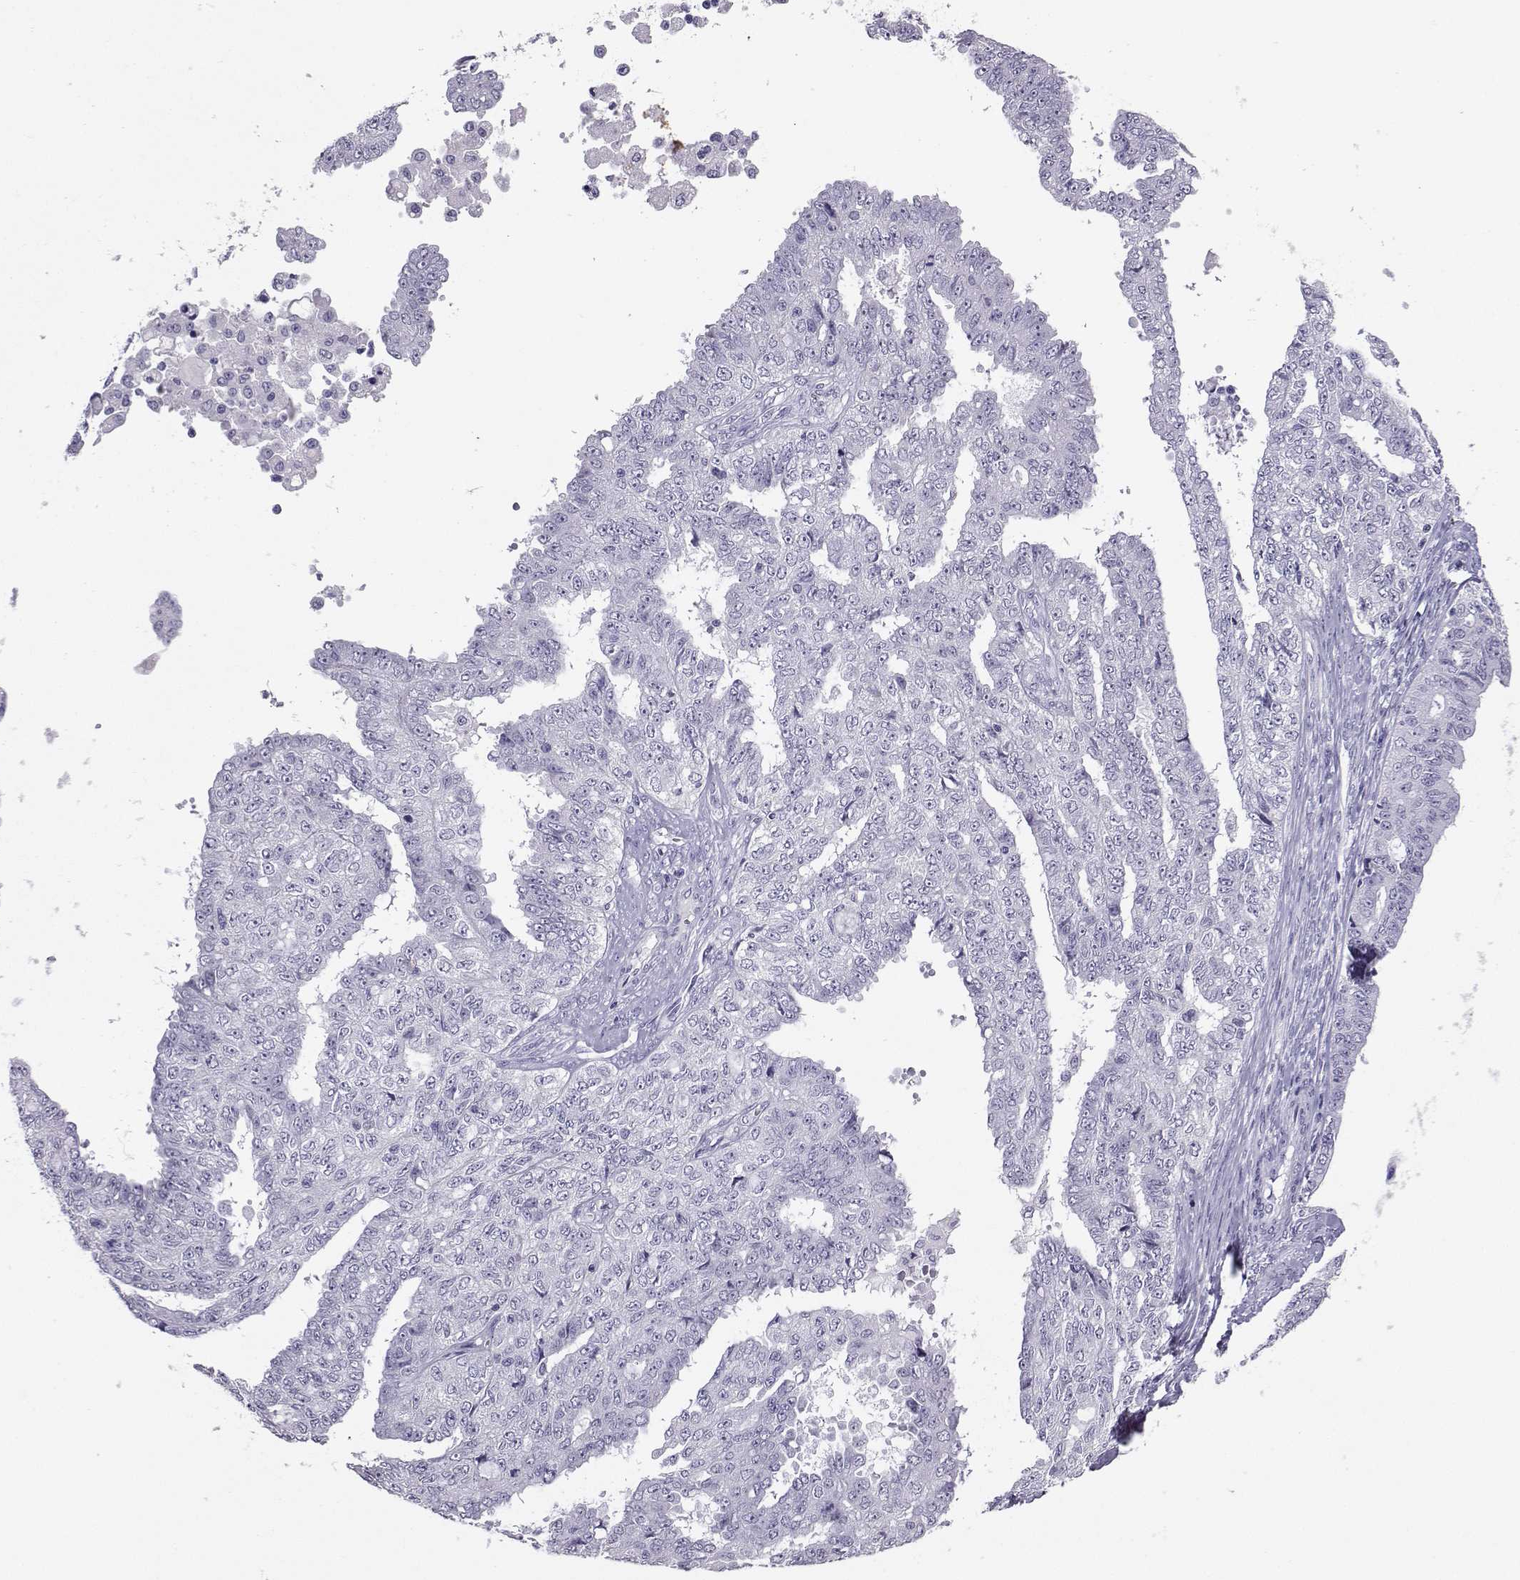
{"staining": {"intensity": "negative", "quantity": "none", "location": "none"}, "tissue": "ovarian cancer", "cell_type": "Tumor cells", "image_type": "cancer", "snomed": [{"axis": "morphology", "description": "Cystadenocarcinoma, serous, NOS"}, {"axis": "topography", "description": "Ovary"}], "caption": "Immunohistochemistry histopathology image of ovarian cancer stained for a protein (brown), which reveals no expression in tumor cells.", "gene": "TBR1", "patient": {"sex": "female", "age": 71}}